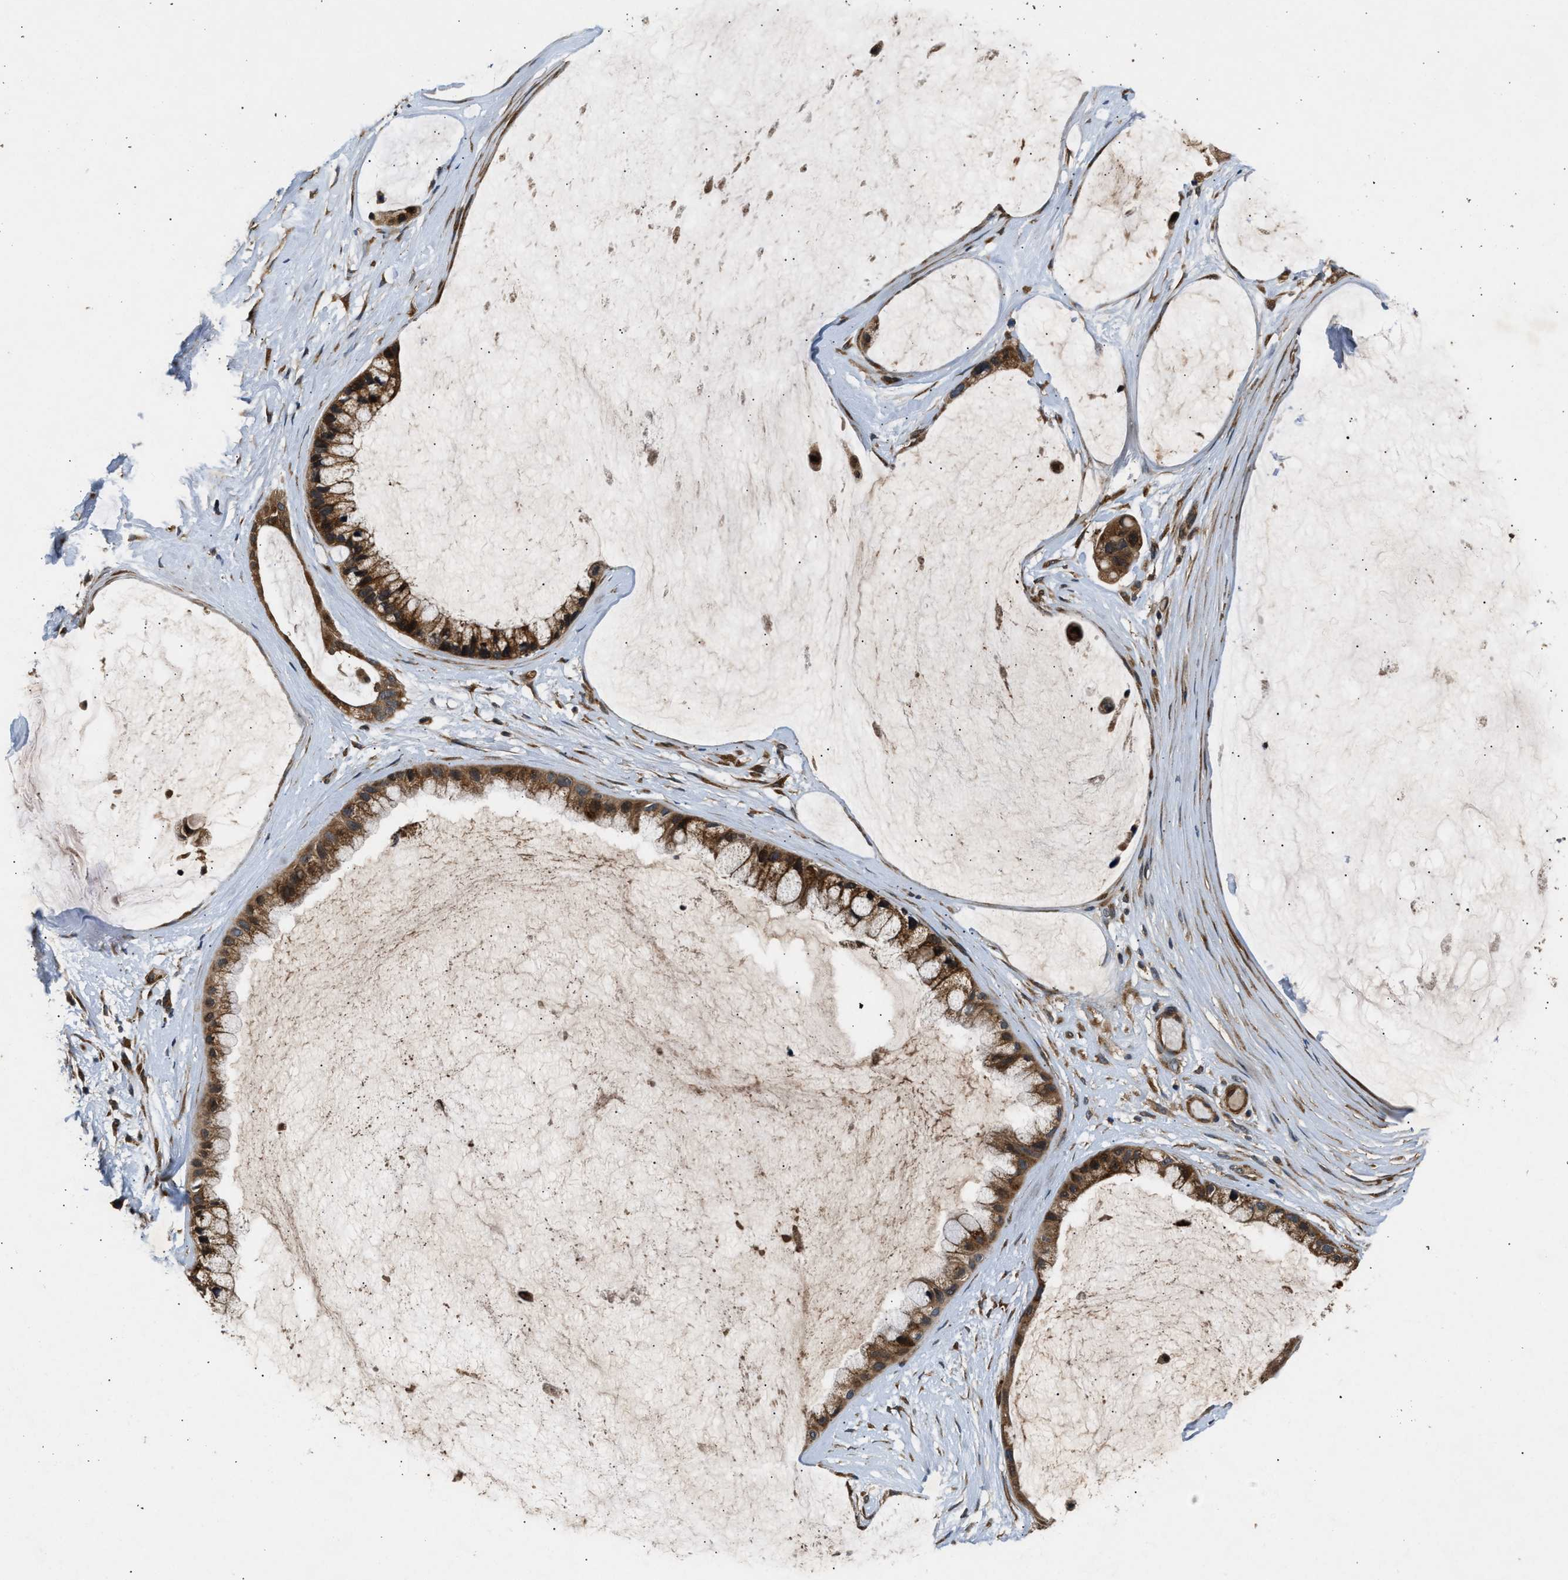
{"staining": {"intensity": "strong", "quantity": ">75%", "location": "cytoplasmic/membranous"}, "tissue": "ovarian cancer", "cell_type": "Tumor cells", "image_type": "cancer", "snomed": [{"axis": "morphology", "description": "Cystadenocarcinoma, mucinous, NOS"}, {"axis": "topography", "description": "Ovary"}], "caption": "Human ovarian mucinous cystadenocarcinoma stained for a protein (brown) exhibits strong cytoplasmic/membranous positive staining in about >75% of tumor cells.", "gene": "PNPLA8", "patient": {"sex": "female", "age": 39}}